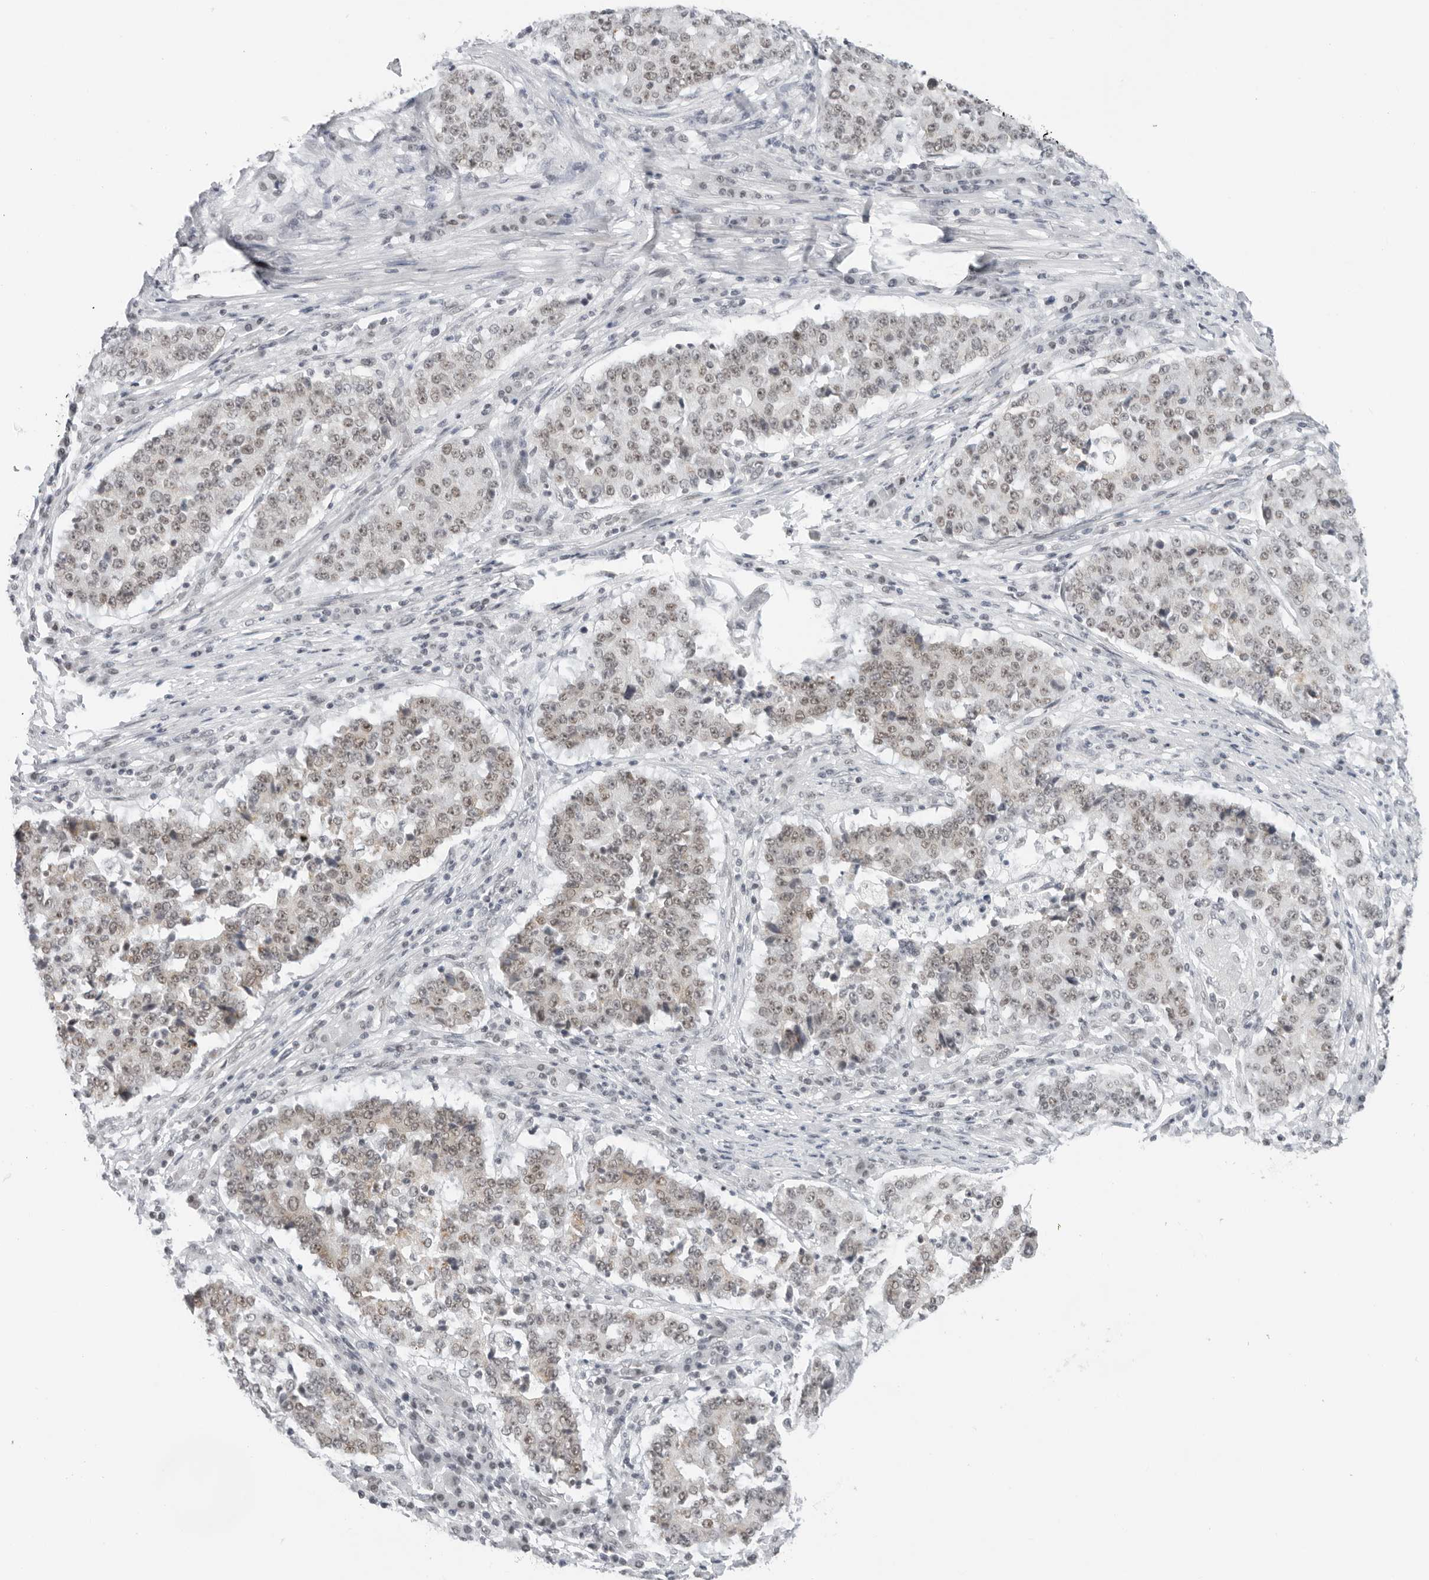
{"staining": {"intensity": "weak", "quantity": "25%-75%", "location": "nuclear"}, "tissue": "stomach cancer", "cell_type": "Tumor cells", "image_type": "cancer", "snomed": [{"axis": "morphology", "description": "Adenocarcinoma, NOS"}, {"axis": "topography", "description": "Stomach"}], "caption": "Immunohistochemical staining of stomach cancer reveals weak nuclear protein positivity in about 25%-75% of tumor cells. The protein is shown in brown color, while the nuclei are stained blue.", "gene": "FOXK2", "patient": {"sex": "male", "age": 59}}